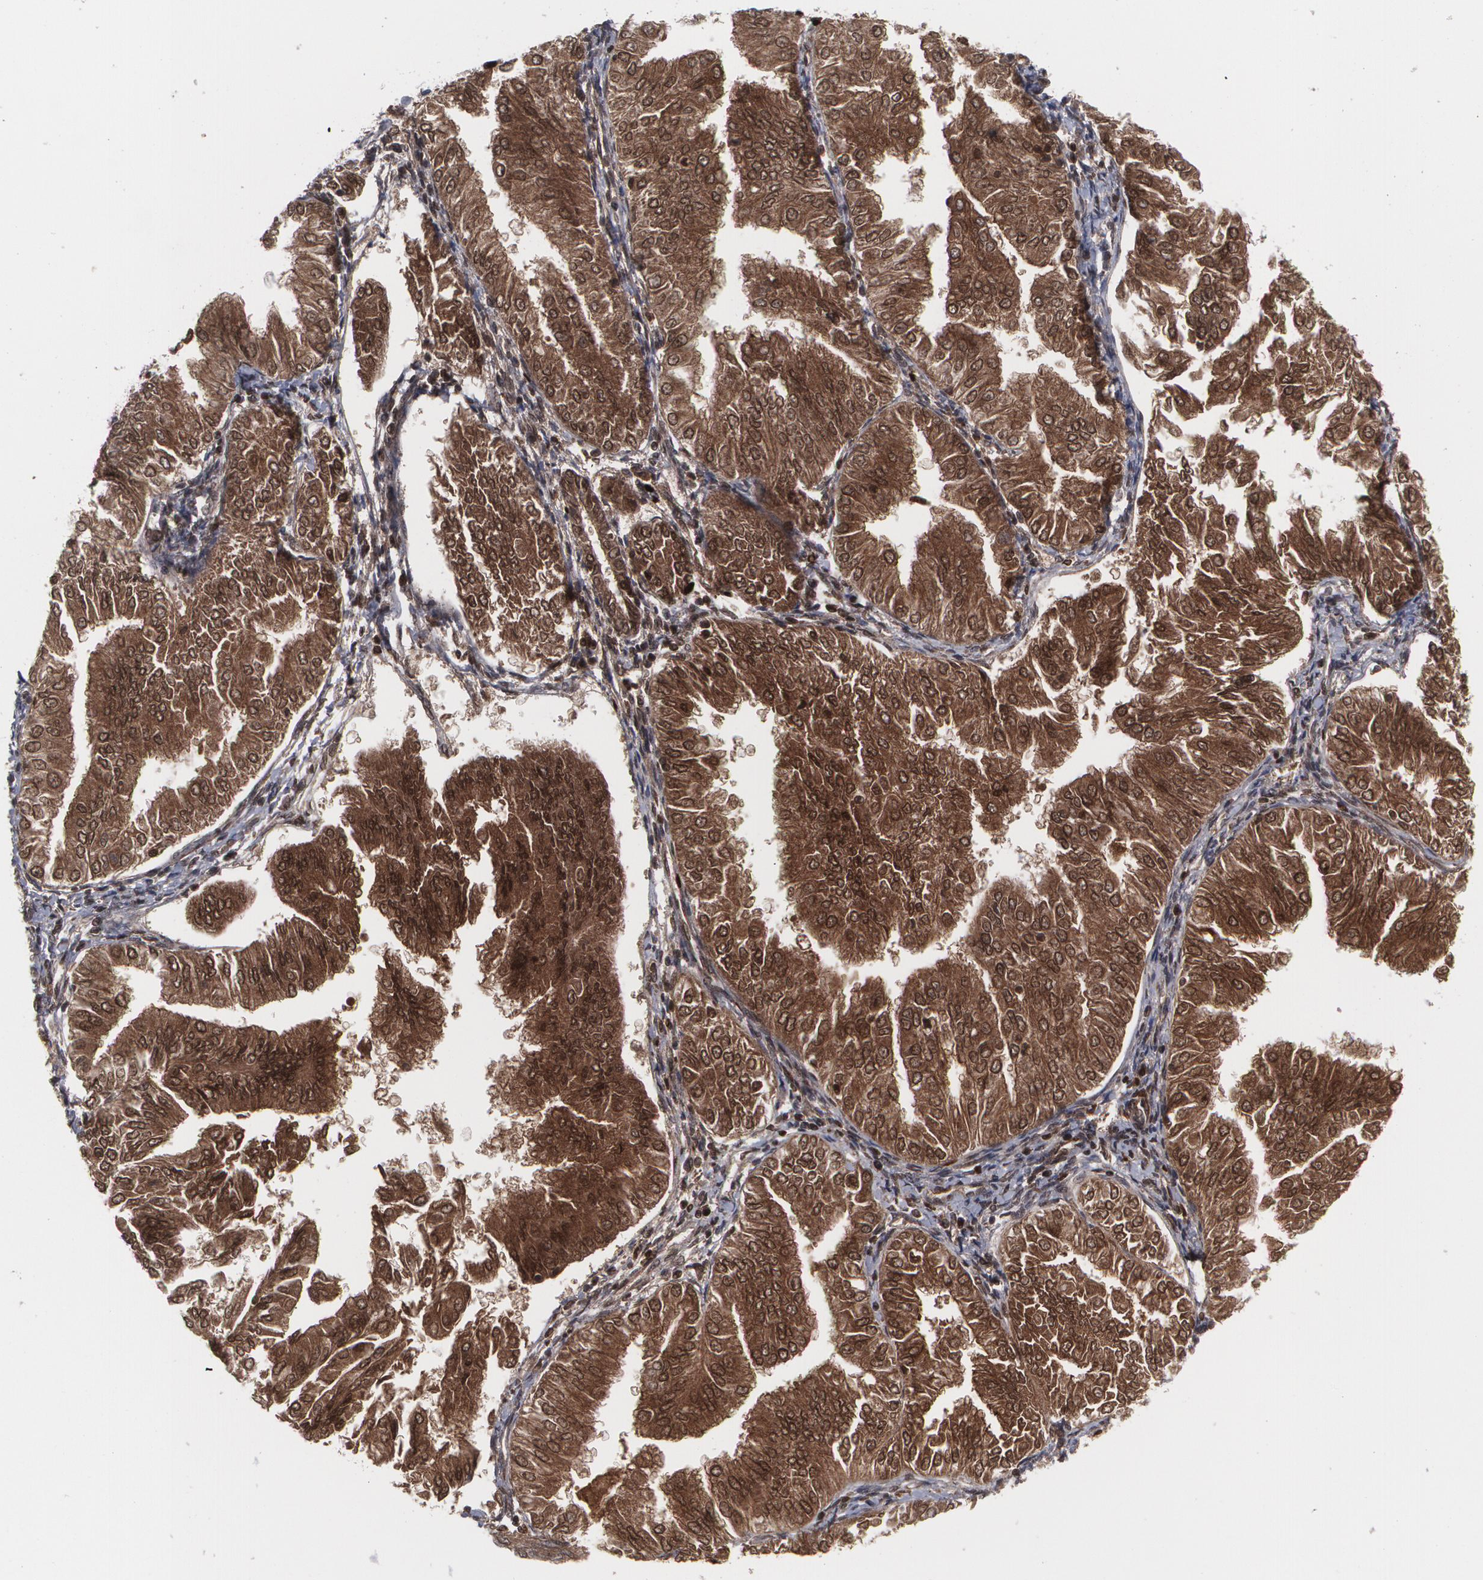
{"staining": {"intensity": "moderate", "quantity": ">75%", "location": "cytoplasmic/membranous"}, "tissue": "endometrial cancer", "cell_type": "Tumor cells", "image_type": "cancer", "snomed": [{"axis": "morphology", "description": "Adenocarcinoma, NOS"}, {"axis": "topography", "description": "Endometrium"}], "caption": "This is a photomicrograph of immunohistochemistry (IHC) staining of endometrial cancer, which shows moderate staining in the cytoplasmic/membranous of tumor cells.", "gene": "LRG1", "patient": {"sex": "female", "age": 75}}